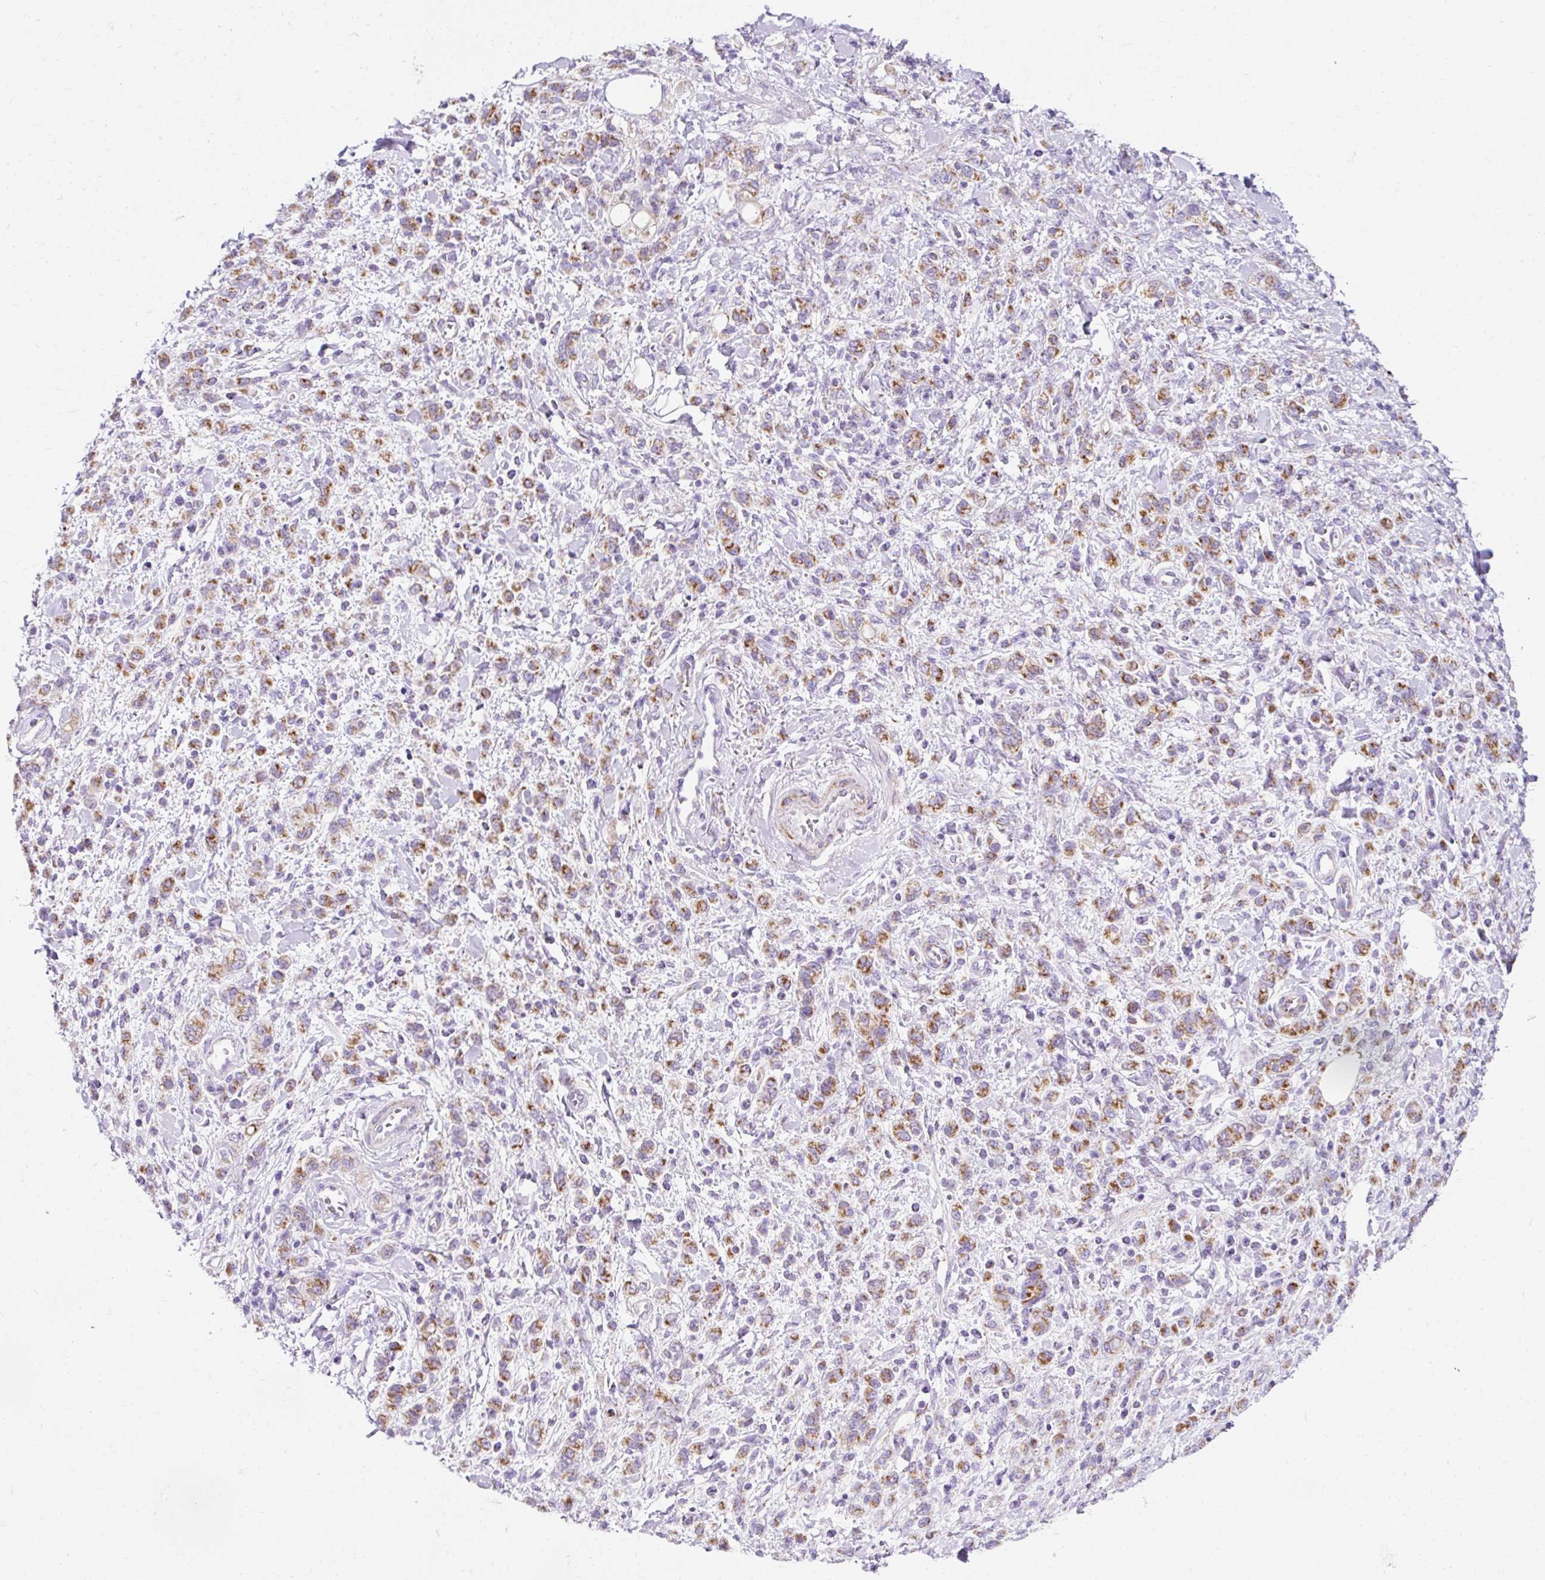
{"staining": {"intensity": "moderate", "quantity": ">75%", "location": "cytoplasmic/membranous"}, "tissue": "stomach cancer", "cell_type": "Tumor cells", "image_type": "cancer", "snomed": [{"axis": "morphology", "description": "Adenocarcinoma, NOS"}, {"axis": "topography", "description": "Stomach"}], "caption": "Immunohistochemical staining of stomach cancer (adenocarcinoma) exhibits medium levels of moderate cytoplasmic/membranous expression in about >75% of tumor cells.", "gene": "PLPP2", "patient": {"sex": "male", "age": 77}}